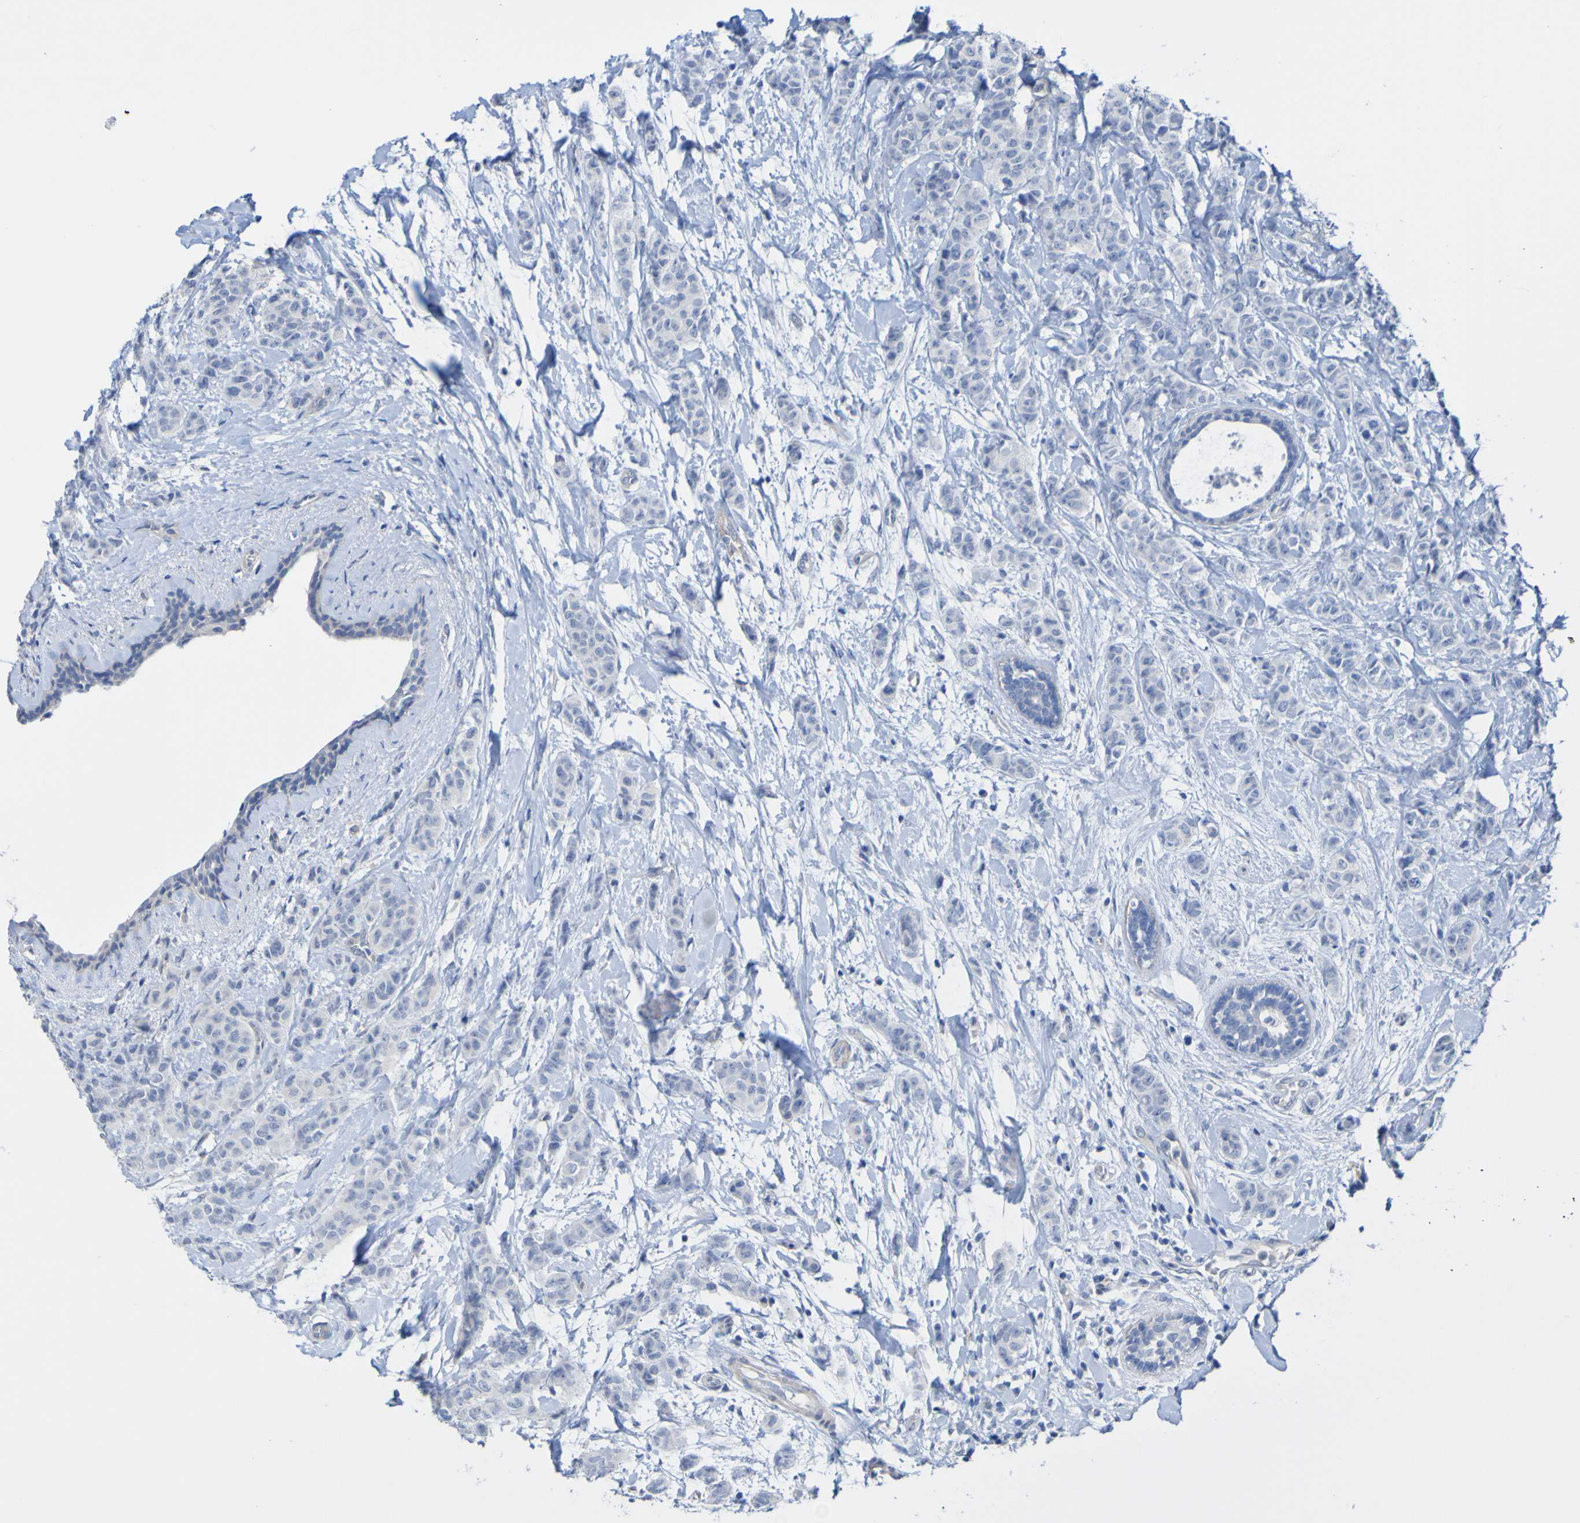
{"staining": {"intensity": "negative", "quantity": "none", "location": "none"}, "tissue": "breast cancer", "cell_type": "Tumor cells", "image_type": "cancer", "snomed": [{"axis": "morphology", "description": "Normal tissue, NOS"}, {"axis": "morphology", "description": "Duct carcinoma"}, {"axis": "topography", "description": "Breast"}], "caption": "Micrograph shows no significant protein positivity in tumor cells of breast cancer.", "gene": "ACMSD", "patient": {"sex": "female", "age": 40}}